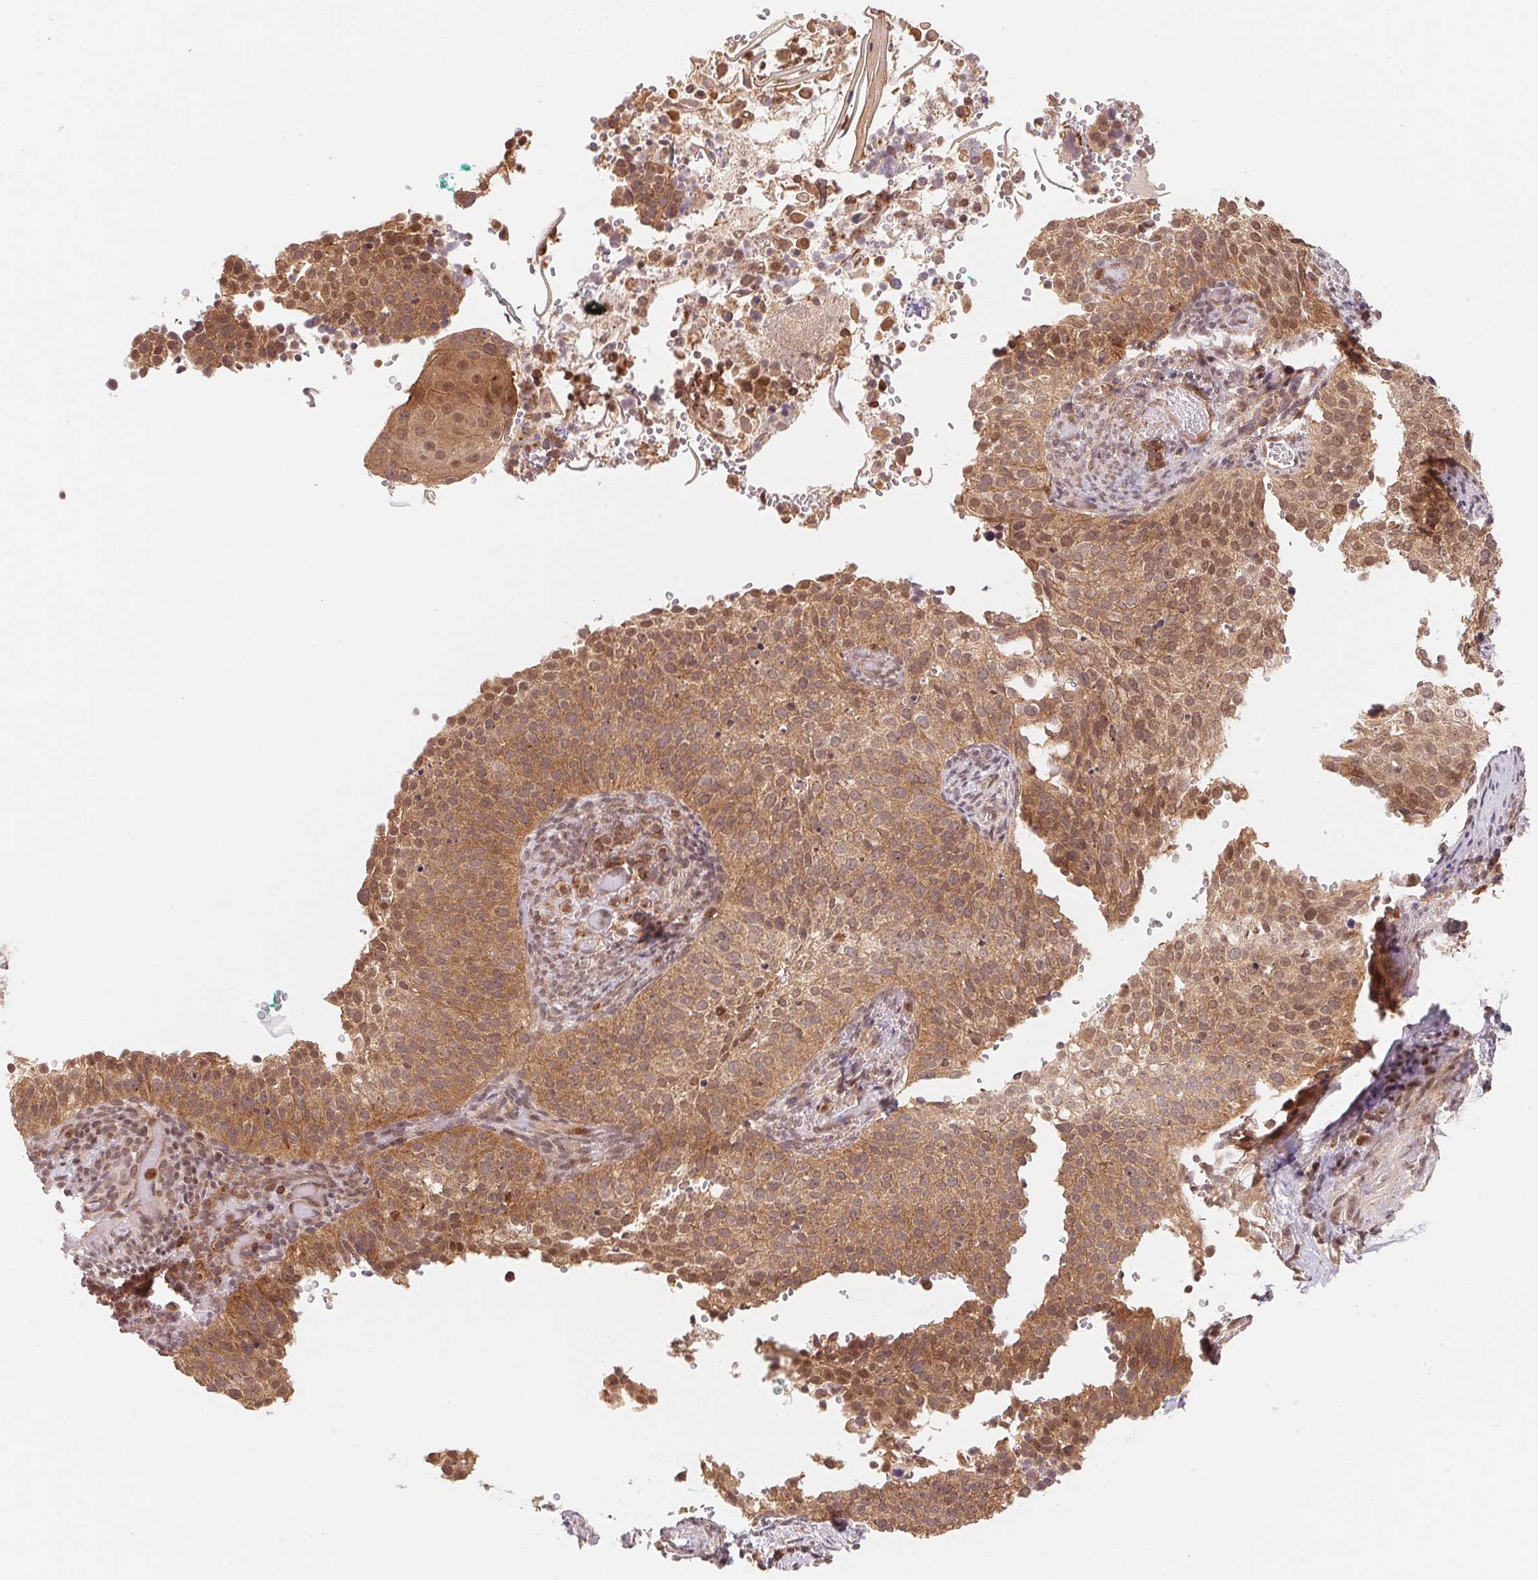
{"staining": {"intensity": "moderate", "quantity": ">75%", "location": "cytoplasmic/membranous,nuclear"}, "tissue": "cervical cancer", "cell_type": "Tumor cells", "image_type": "cancer", "snomed": [{"axis": "morphology", "description": "Squamous cell carcinoma, NOS"}, {"axis": "topography", "description": "Cervix"}], "caption": "A high-resolution image shows IHC staining of cervical cancer, which demonstrates moderate cytoplasmic/membranous and nuclear expression in about >75% of tumor cells. The protein of interest is stained brown, and the nuclei are stained in blue (DAB IHC with brightfield microscopy, high magnification).", "gene": "CCDC102B", "patient": {"sex": "female", "age": 44}}